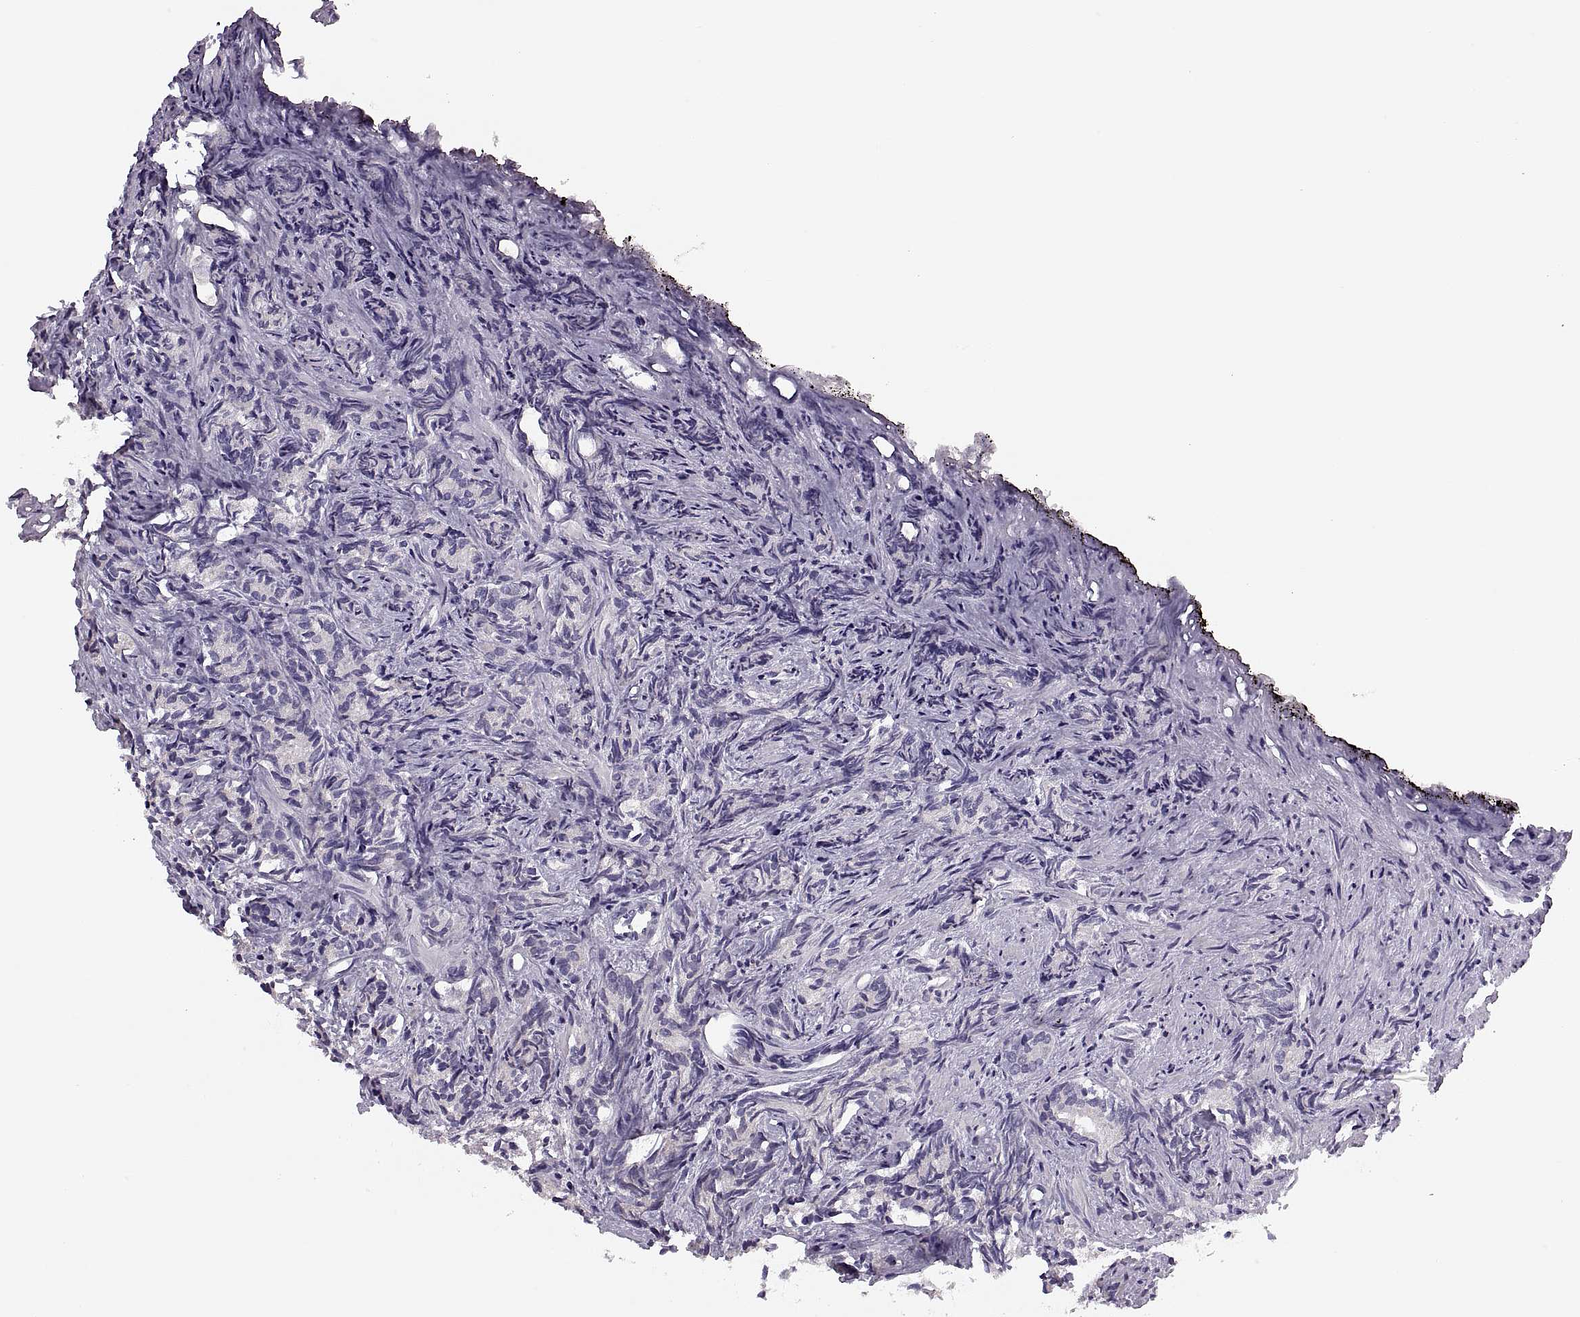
{"staining": {"intensity": "negative", "quantity": "none", "location": "none"}, "tissue": "prostate cancer", "cell_type": "Tumor cells", "image_type": "cancer", "snomed": [{"axis": "morphology", "description": "Adenocarcinoma, High grade"}, {"axis": "topography", "description": "Prostate"}], "caption": "Protein analysis of high-grade adenocarcinoma (prostate) shows no significant staining in tumor cells.", "gene": "PRSS54", "patient": {"sex": "male", "age": 84}}